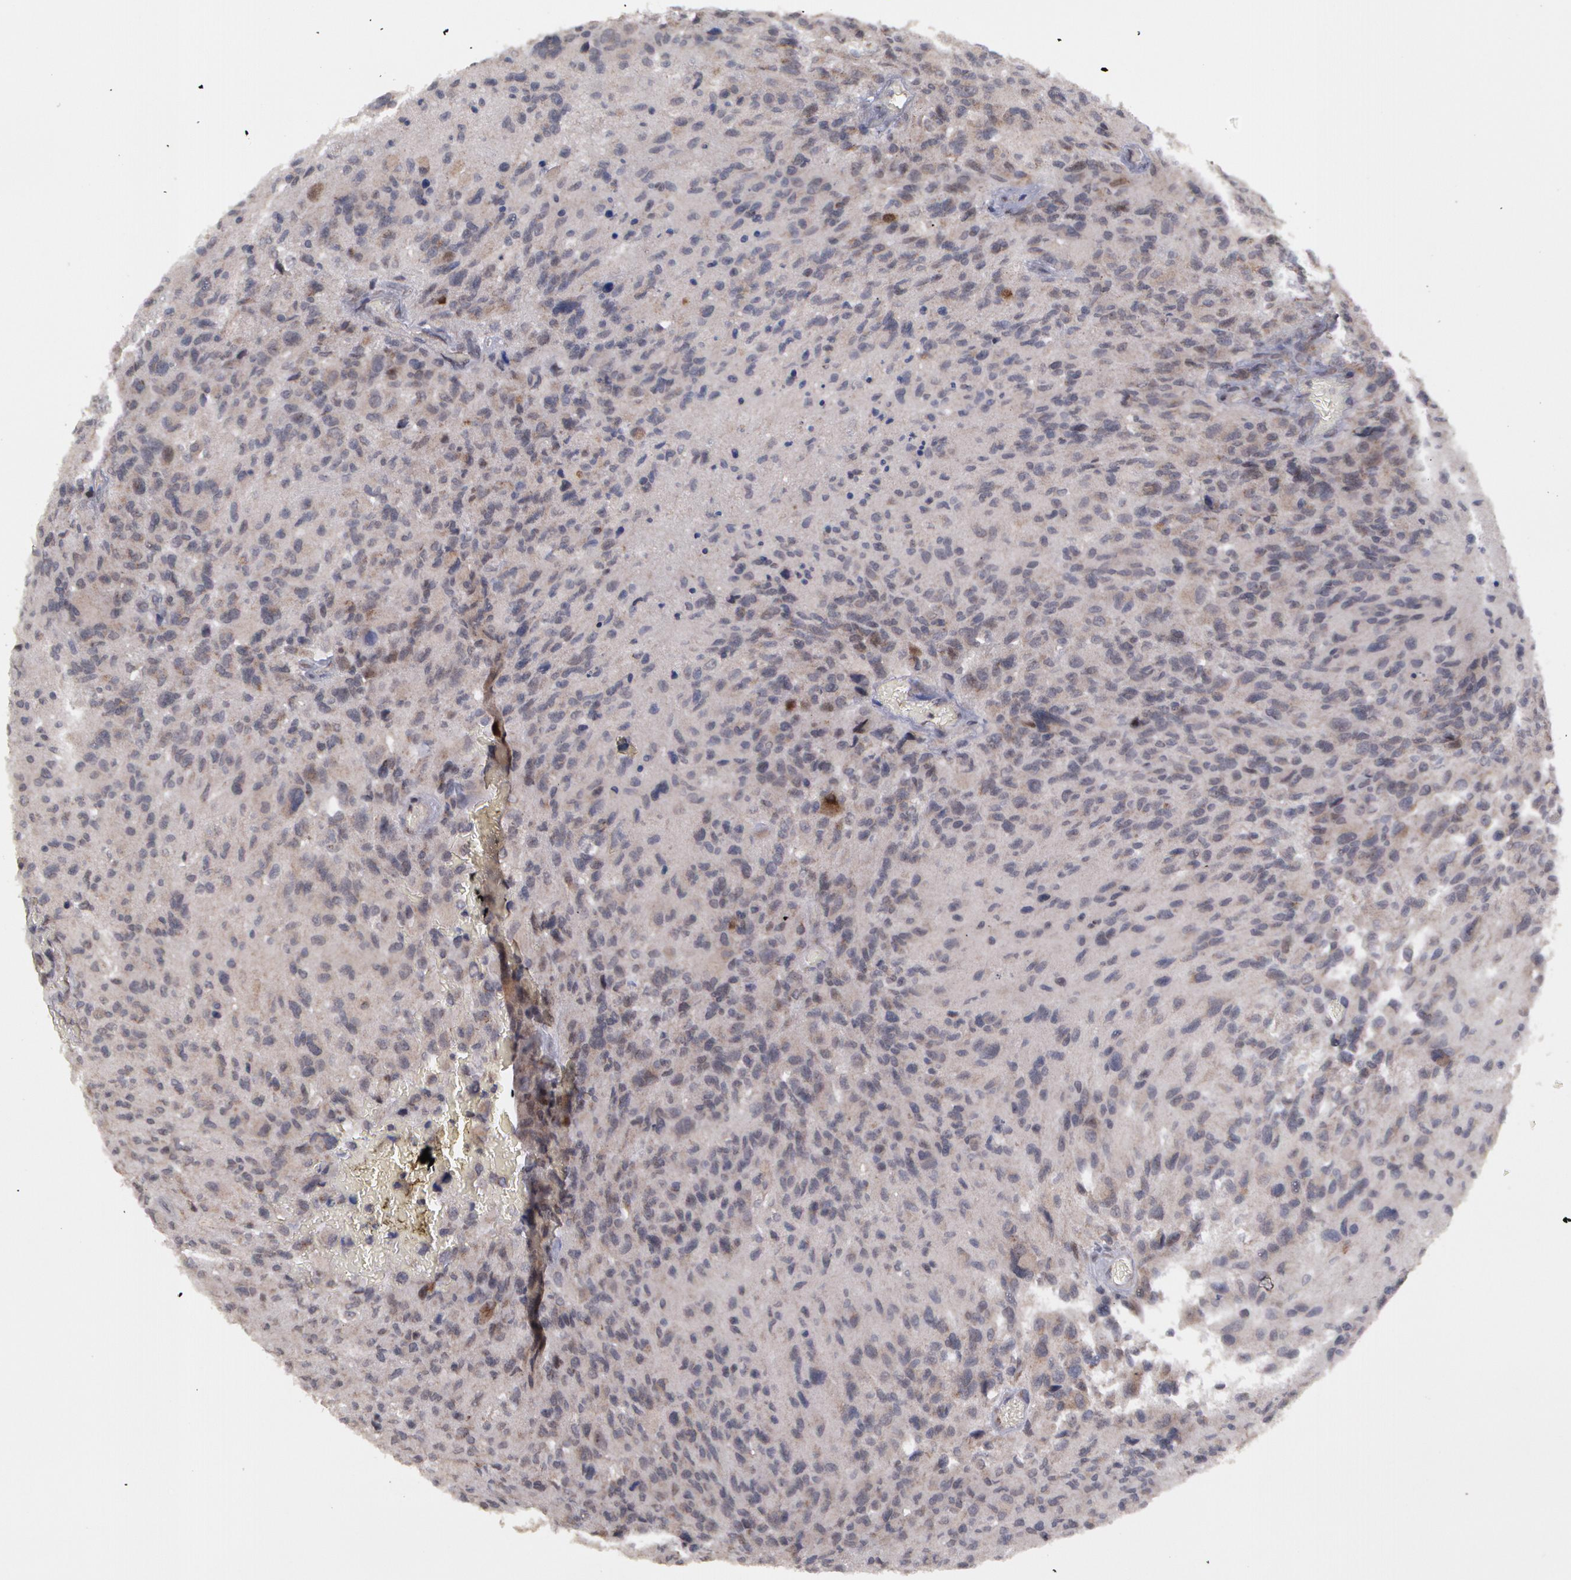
{"staining": {"intensity": "negative", "quantity": "none", "location": "none"}, "tissue": "glioma", "cell_type": "Tumor cells", "image_type": "cancer", "snomed": [{"axis": "morphology", "description": "Glioma, malignant, High grade"}, {"axis": "topography", "description": "Brain"}], "caption": "IHC image of human malignant high-grade glioma stained for a protein (brown), which shows no staining in tumor cells.", "gene": "STX5", "patient": {"sex": "male", "age": 69}}